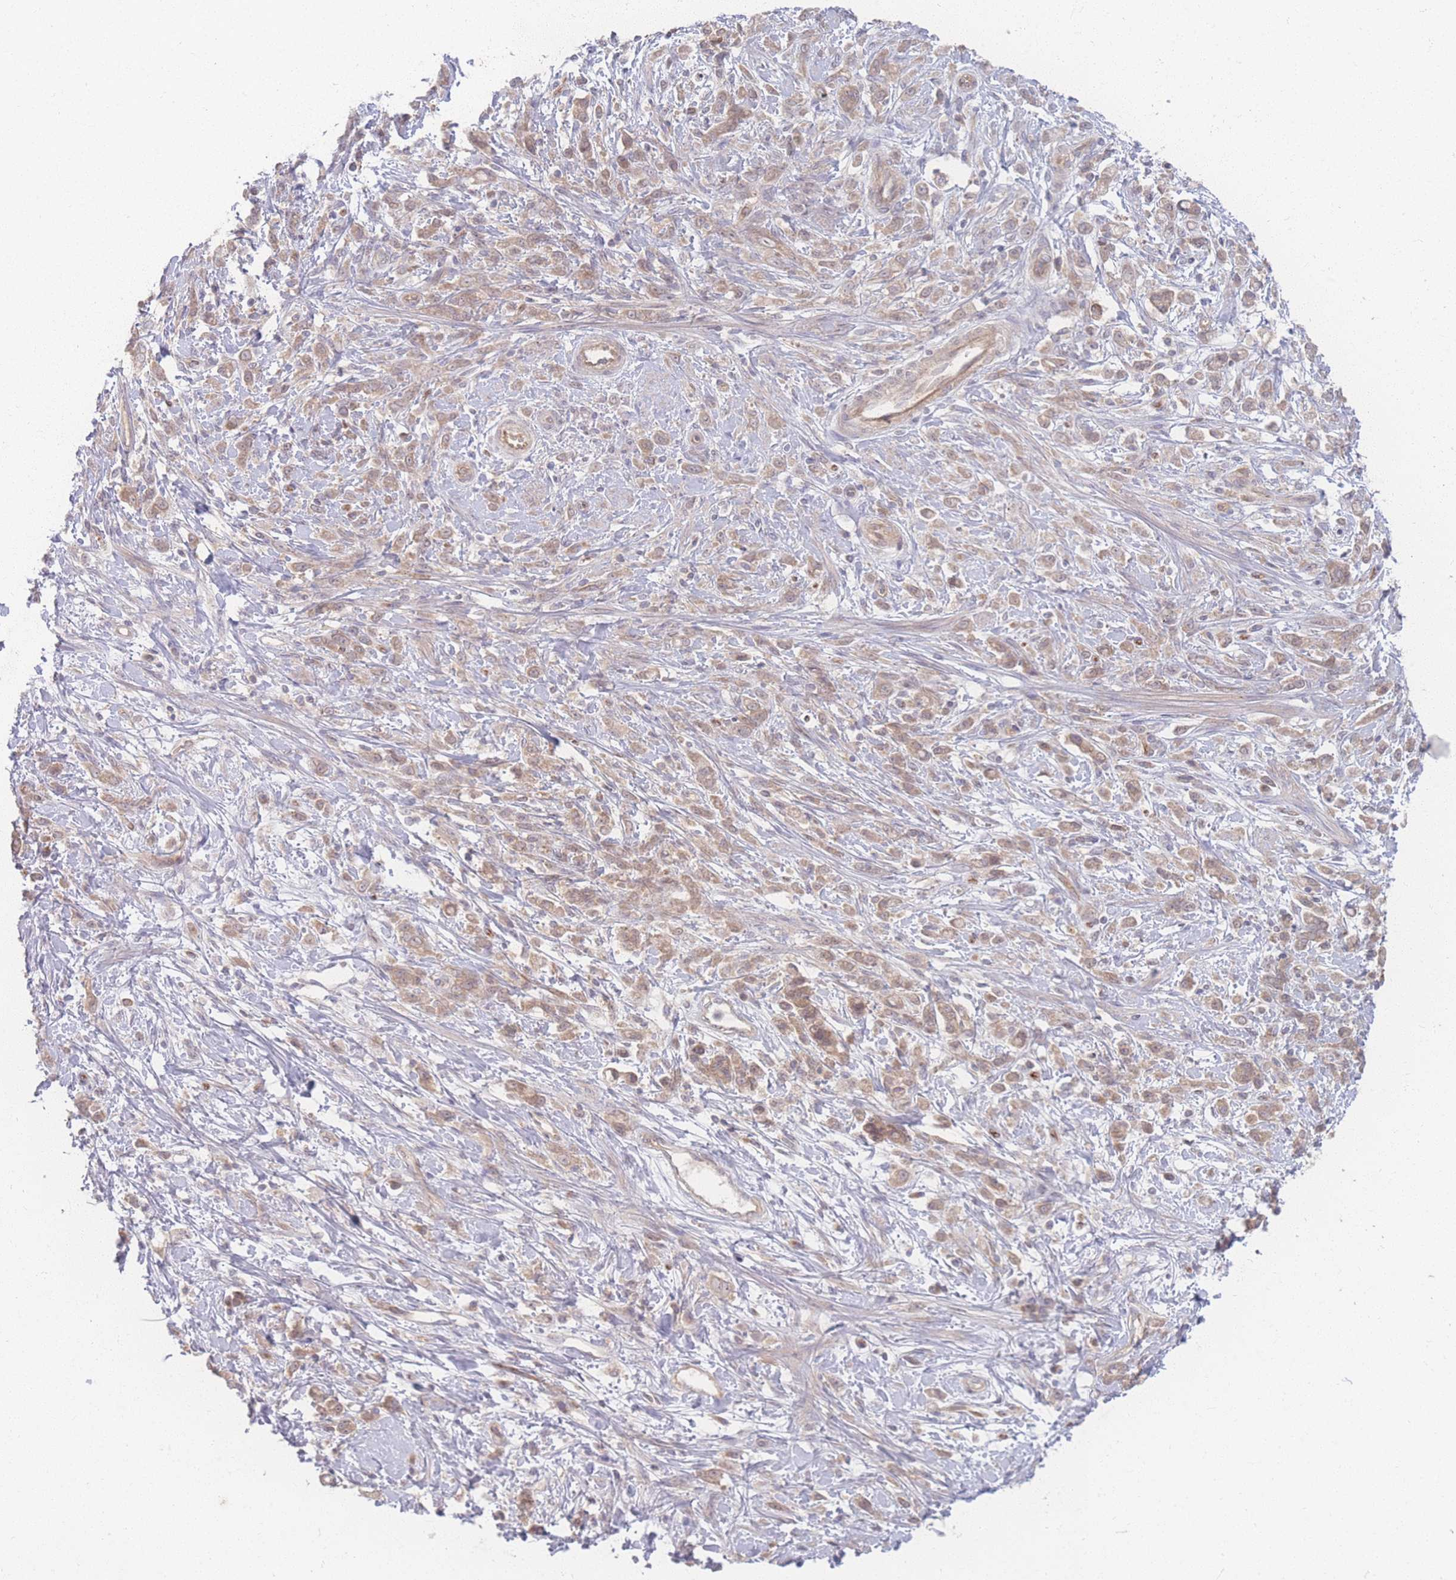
{"staining": {"intensity": "moderate", "quantity": ">75%", "location": "cytoplasmic/membranous"}, "tissue": "stomach cancer", "cell_type": "Tumor cells", "image_type": "cancer", "snomed": [{"axis": "morphology", "description": "Adenocarcinoma, NOS"}, {"axis": "topography", "description": "Stomach"}], "caption": "DAB (3,3'-diaminobenzidine) immunohistochemical staining of stomach adenocarcinoma exhibits moderate cytoplasmic/membranous protein staining in approximately >75% of tumor cells. (DAB IHC, brown staining for protein, blue staining for nuclei).", "gene": "INSR", "patient": {"sex": "female", "age": 60}}